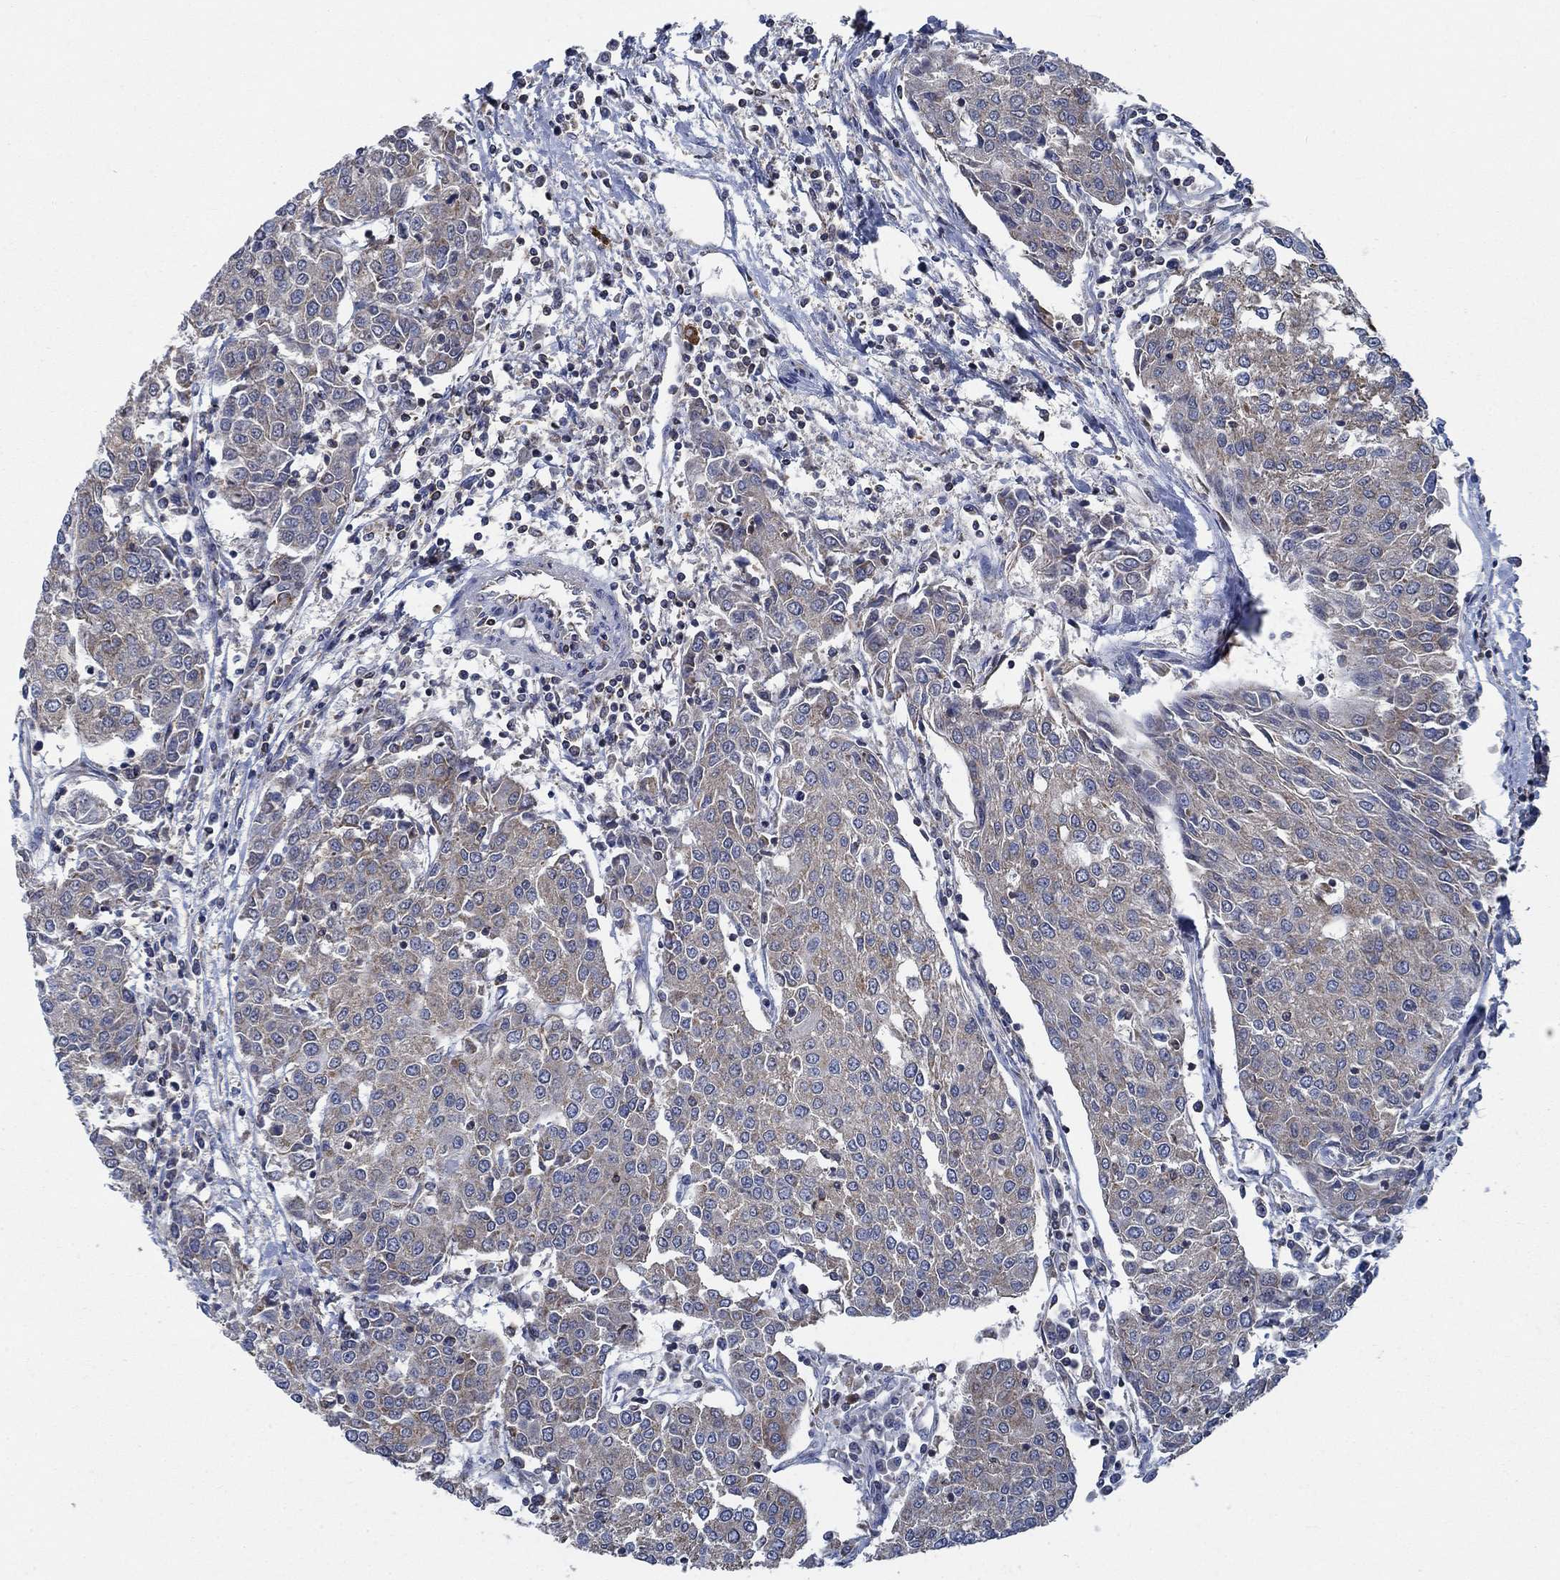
{"staining": {"intensity": "weak", "quantity": ">75%", "location": "cytoplasmic/membranous"}, "tissue": "urothelial cancer", "cell_type": "Tumor cells", "image_type": "cancer", "snomed": [{"axis": "morphology", "description": "Urothelial carcinoma, High grade"}, {"axis": "topography", "description": "Urinary bladder"}], "caption": "A histopathology image of human high-grade urothelial carcinoma stained for a protein shows weak cytoplasmic/membranous brown staining in tumor cells.", "gene": "STXBP6", "patient": {"sex": "female", "age": 85}}